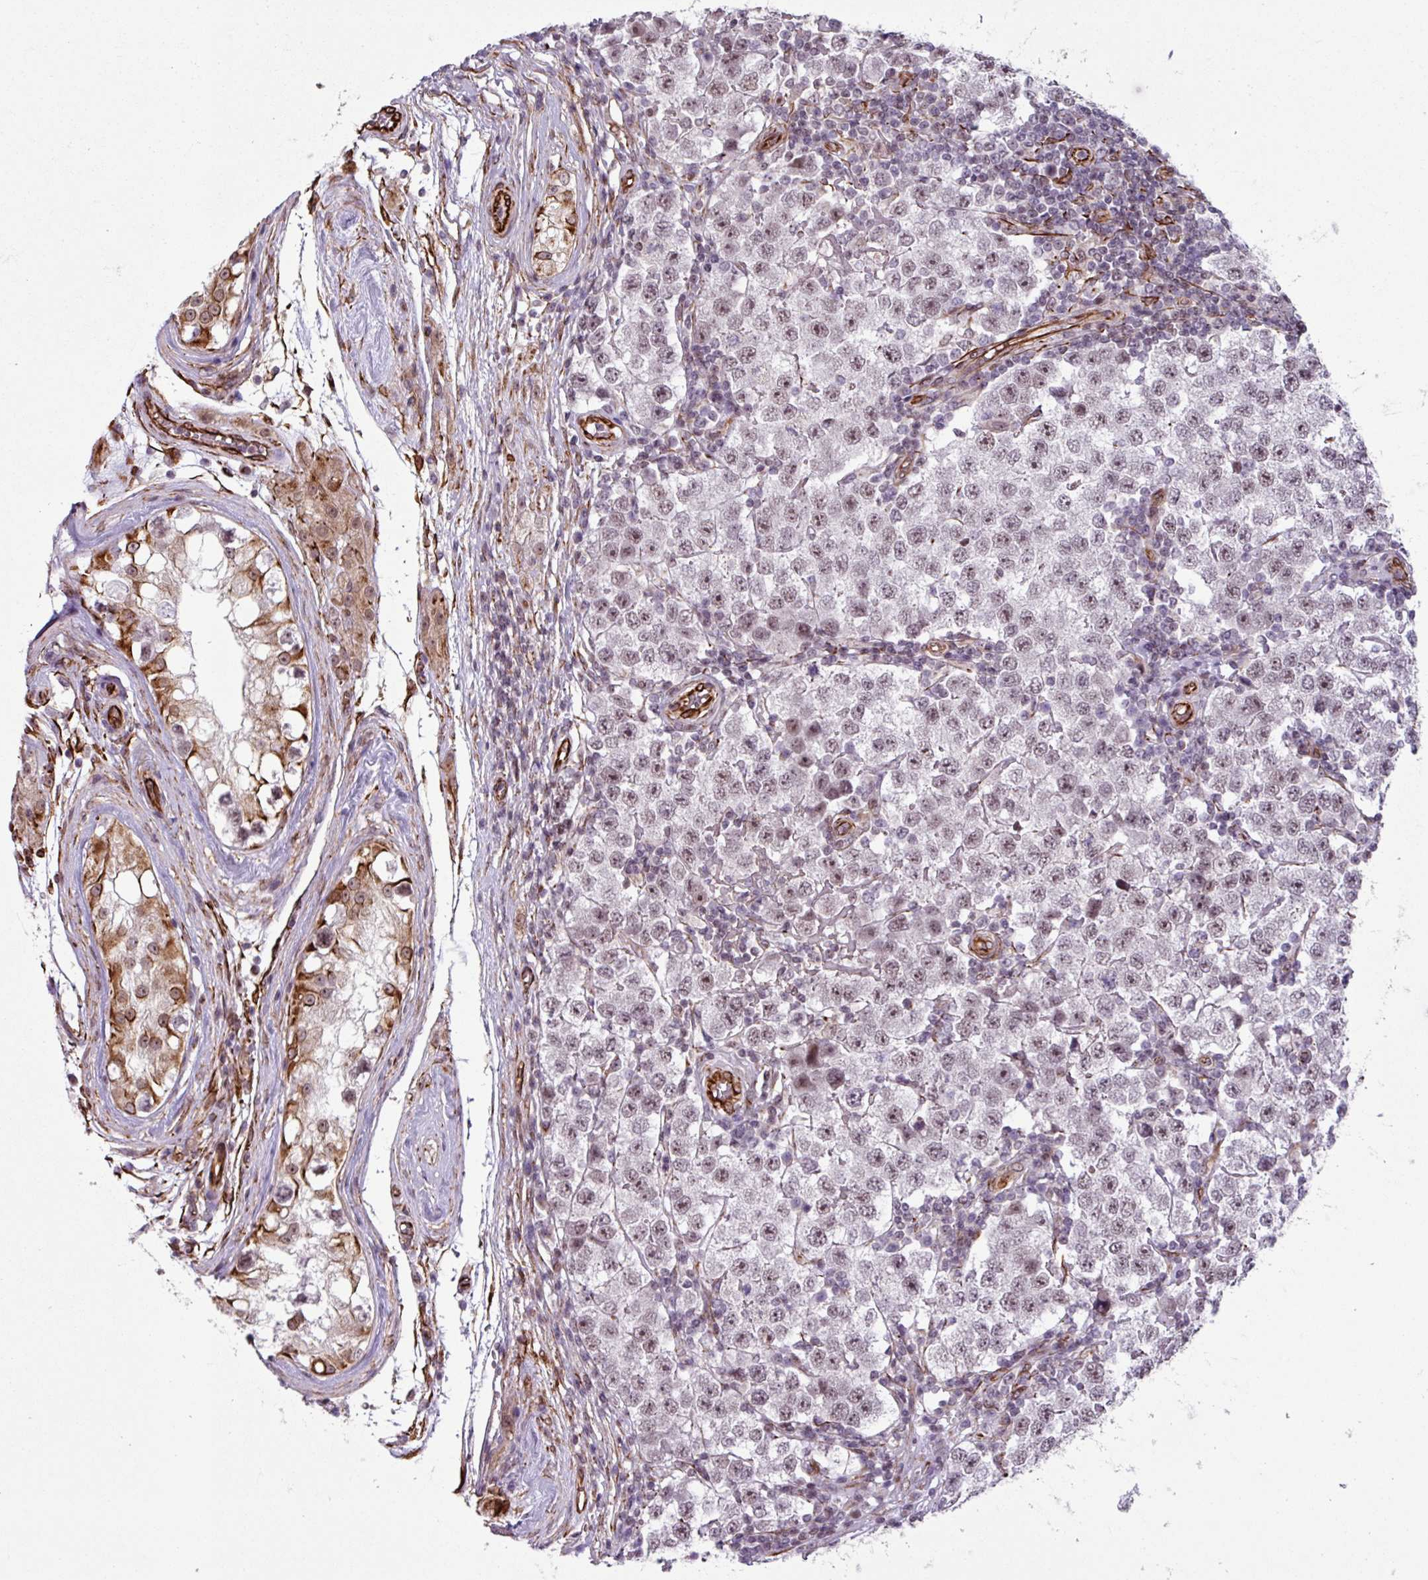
{"staining": {"intensity": "weak", "quantity": "<25%", "location": "nuclear"}, "tissue": "testis cancer", "cell_type": "Tumor cells", "image_type": "cancer", "snomed": [{"axis": "morphology", "description": "Seminoma, NOS"}, {"axis": "topography", "description": "Testis"}], "caption": "The IHC photomicrograph has no significant positivity in tumor cells of seminoma (testis) tissue.", "gene": "CHD3", "patient": {"sex": "male", "age": 34}}